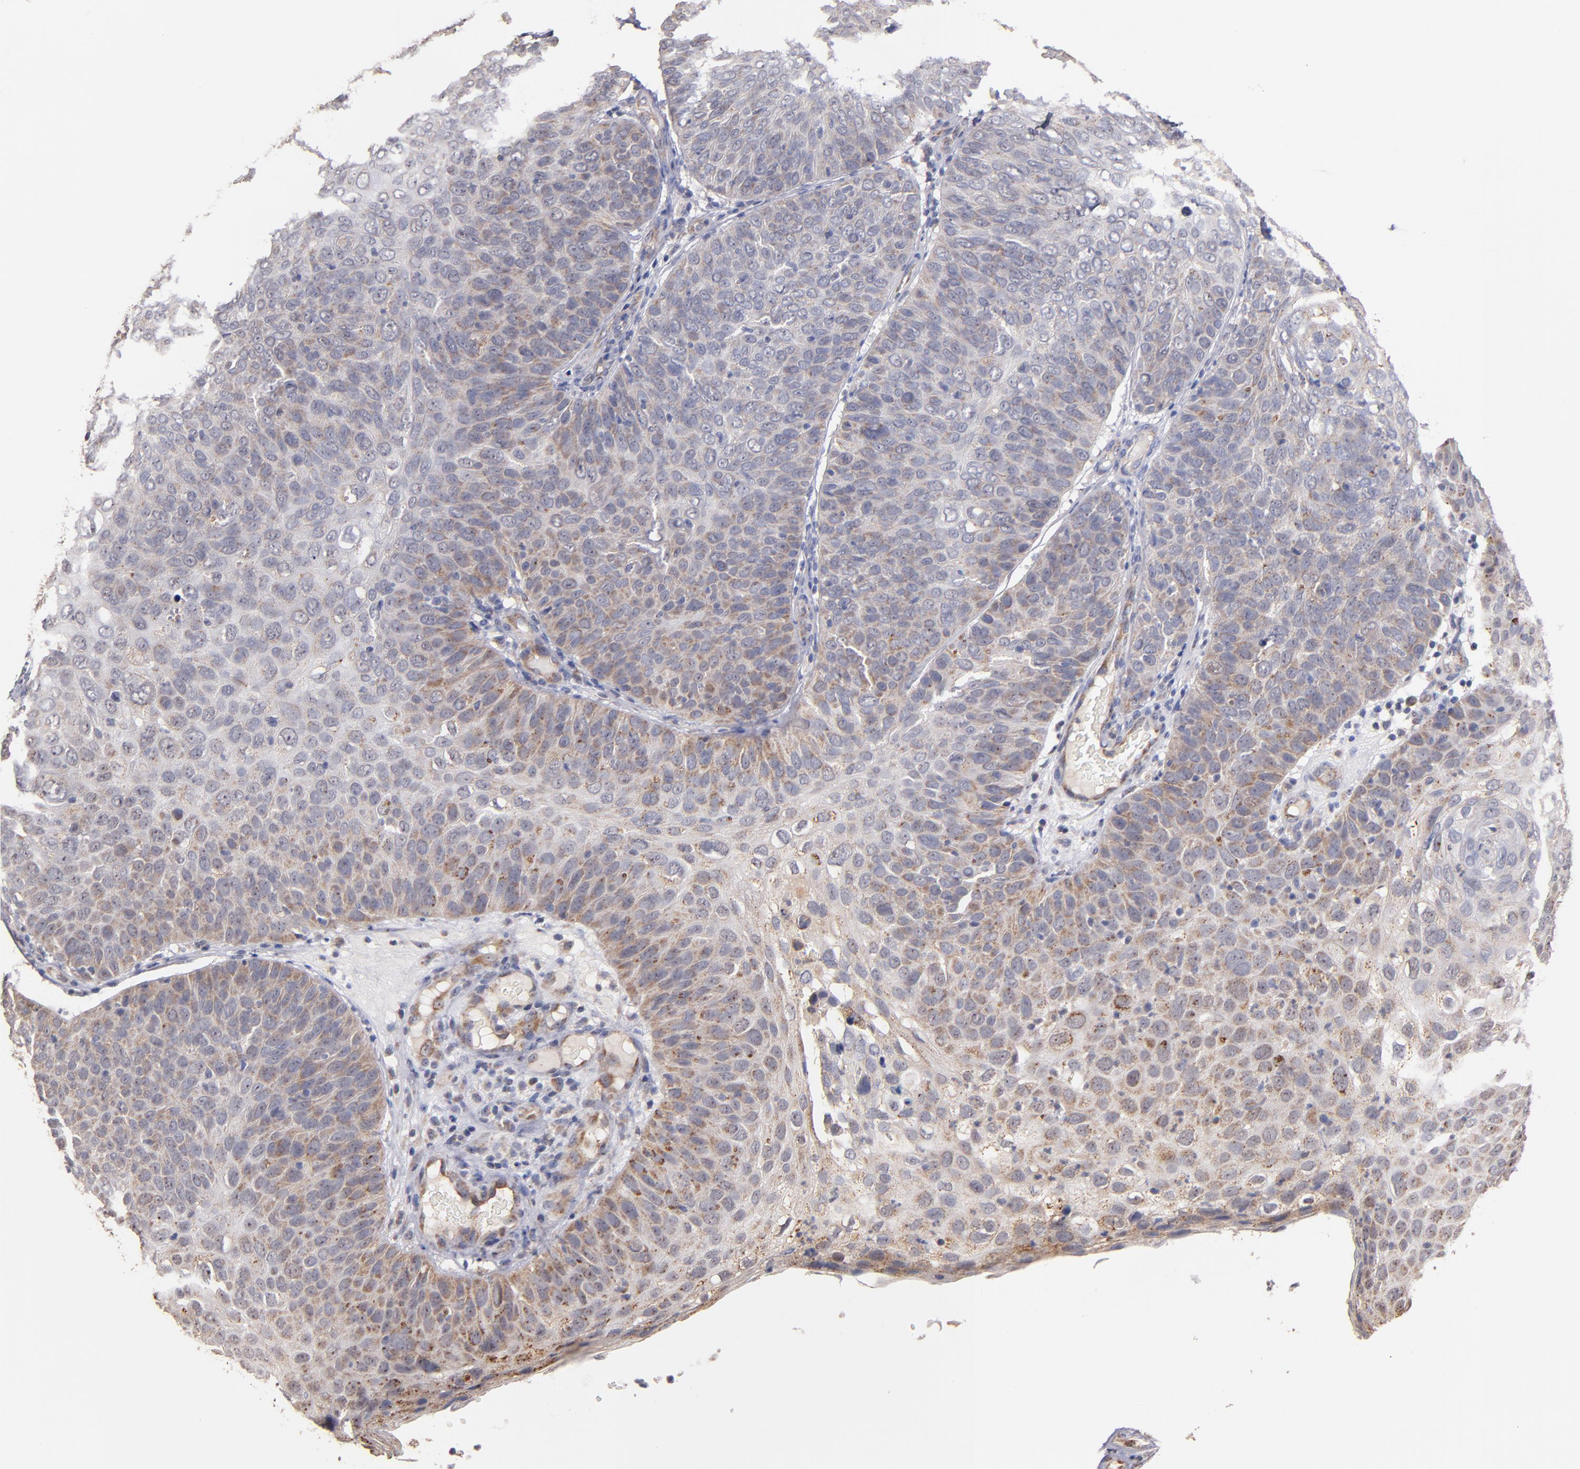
{"staining": {"intensity": "weak", "quantity": ">75%", "location": "cytoplasmic/membranous"}, "tissue": "skin cancer", "cell_type": "Tumor cells", "image_type": "cancer", "snomed": [{"axis": "morphology", "description": "Squamous cell carcinoma, NOS"}, {"axis": "topography", "description": "Skin"}], "caption": "IHC of human skin squamous cell carcinoma displays low levels of weak cytoplasmic/membranous staining in about >75% of tumor cells.", "gene": "DIABLO", "patient": {"sex": "male", "age": 87}}